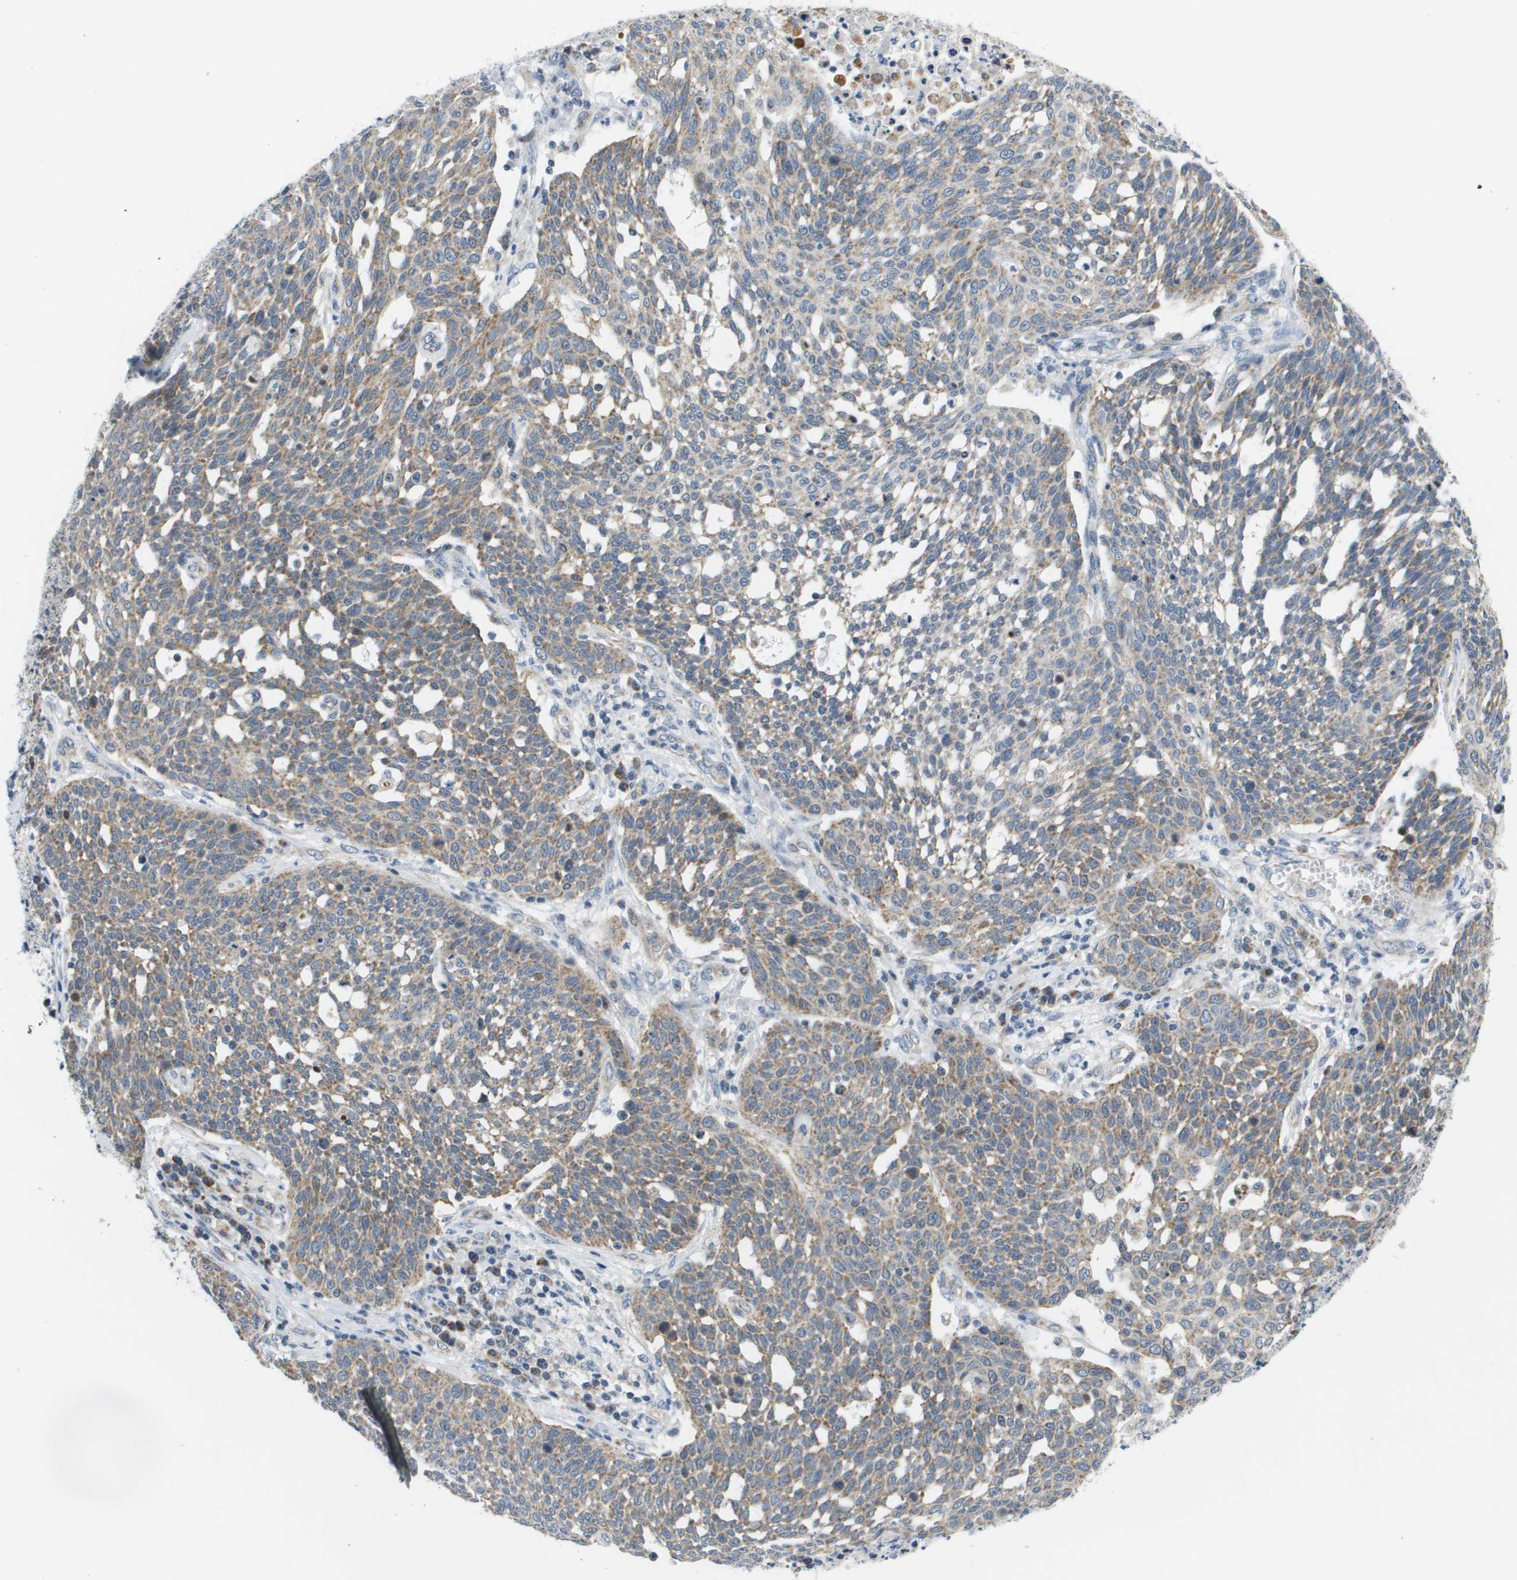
{"staining": {"intensity": "weak", "quantity": ">75%", "location": "cytoplasmic/membranous"}, "tissue": "cervical cancer", "cell_type": "Tumor cells", "image_type": "cancer", "snomed": [{"axis": "morphology", "description": "Squamous cell carcinoma, NOS"}, {"axis": "topography", "description": "Cervix"}], "caption": "Brown immunohistochemical staining in human squamous cell carcinoma (cervical) shows weak cytoplasmic/membranous positivity in approximately >75% of tumor cells.", "gene": "KRT23", "patient": {"sex": "female", "age": 34}}